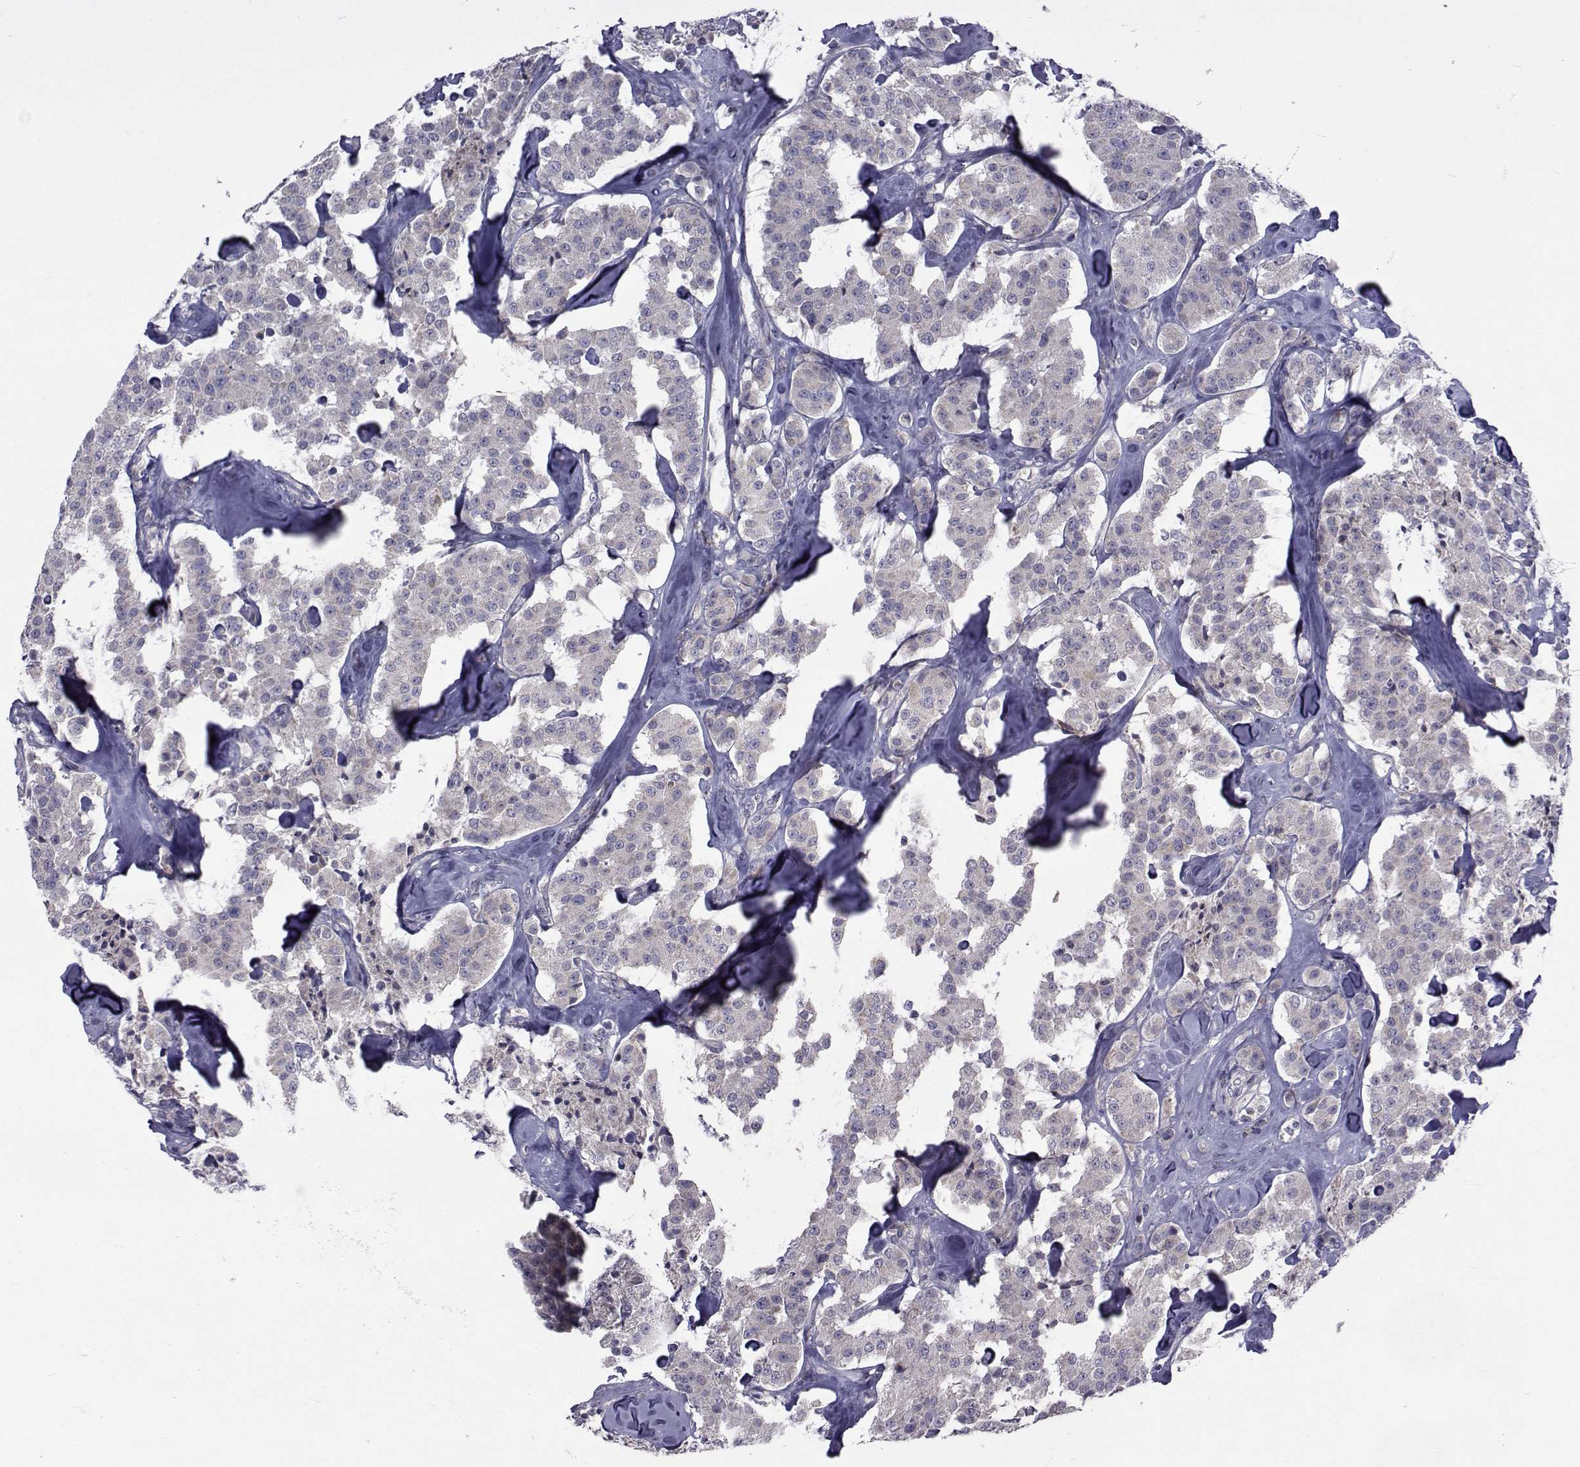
{"staining": {"intensity": "negative", "quantity": "none", "location": "none"}, "tissue": "carcinoid", "cell_type": "Tumor cells", "image_type": "cancer", "snomed": [{"axis": "morphology", "description": "Carcinoid, malignant, NOS"}, {"axis": "topography", "description": "Pancreas"}], "caption": "A histopathology image of carcinoid stained for a protein reveals no brown staining in tumor cells. (Stains: DAB (3,3'-diaminobenzidine) immunohistochemistry with hematoxylin counter stain, Microscopy: brightfield microscopy at high magnification).", "gene": "CFAP74", "patient": {"sex": "male", "age": 41}}